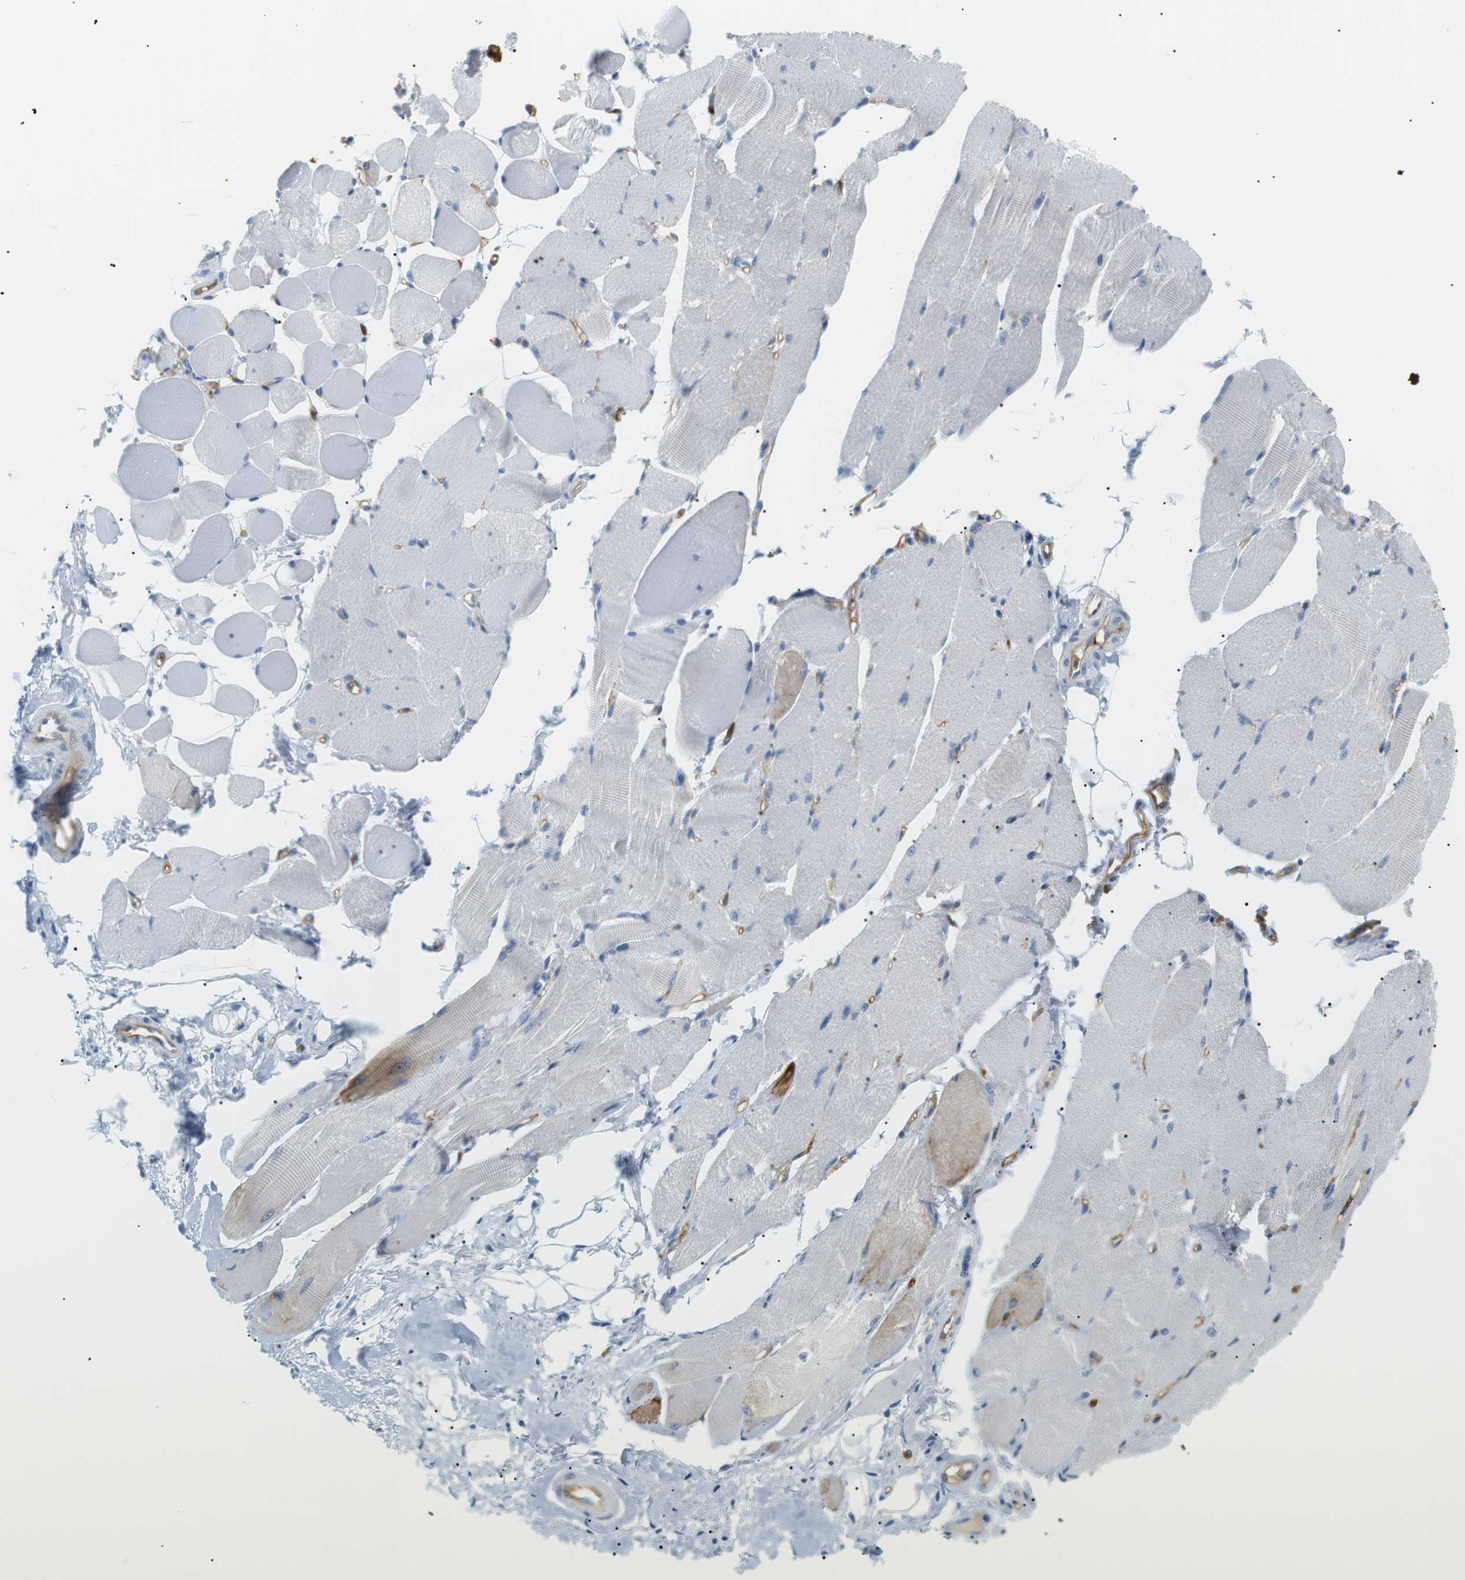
{"staining": {"intensity": "negative", "quantity": "none", "location": "none"}, "tissue": "skeletal muscle", "cell_type": "Myocytes", "image_type": "normal", "snomed": [{"axis": "morphology", "description": "Normal tissue, NOS"}, {"axis": "topography", "description": "Skeletal muscle"}, {"axis": "topography", "description": "Peripheral nerve tissue"}], "caption": "Immunohistochemistry (IHC) histopathology image of normal human skeletal muscle stained for a protein (brown), which displays no expression in myocytes.", "gene": "ADCY10", "patient": {"sex": "female", "age": 84}}